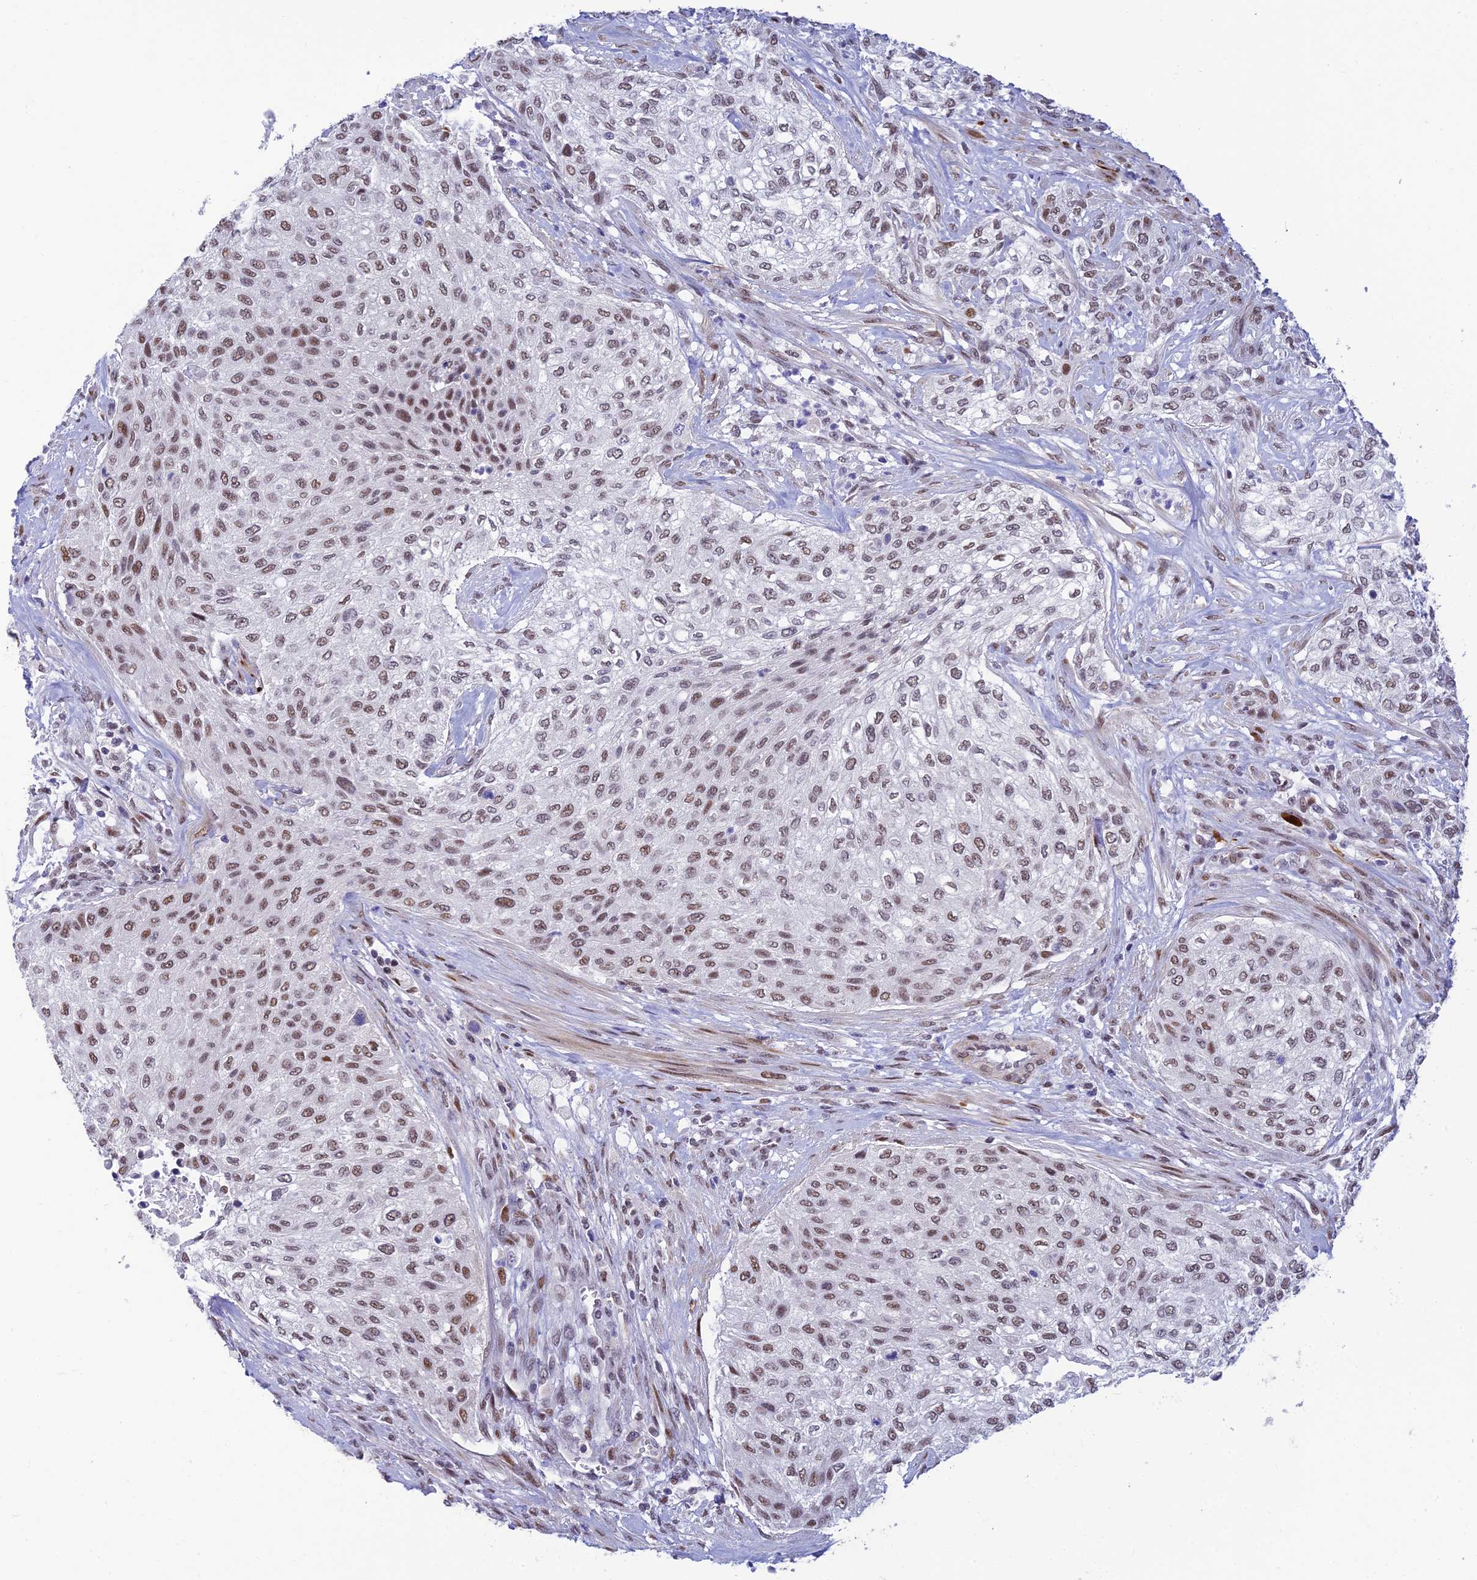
{"staining": {"intensity": "moderate", "quantity": "25%-75%", "location": "nuclear"}, "tissue": "urothelial cancer", "cell_type": "Tumor cells", "image_type": "cancer", "snomed": [{"axis": "morphology", "description": "Normal tissue, NOS"}, {"axis": "morphology", "description": "Urothelial carcinoma, NOS"}, {"axis": "topography", "description": "Urinary bladder"}, {"axis": "topography", "description": "Peripheral nerve tissue"}], "caption": "This image demonstrates urothelial cancer stained with immunohistochemistry to label a protein in brown. The nuclear of tumor cells show moderate positivity for the protein. Nuclei are counter-stained blue.", "gene": "CLK4", "patient": {"sex": "male", "age": 35}}